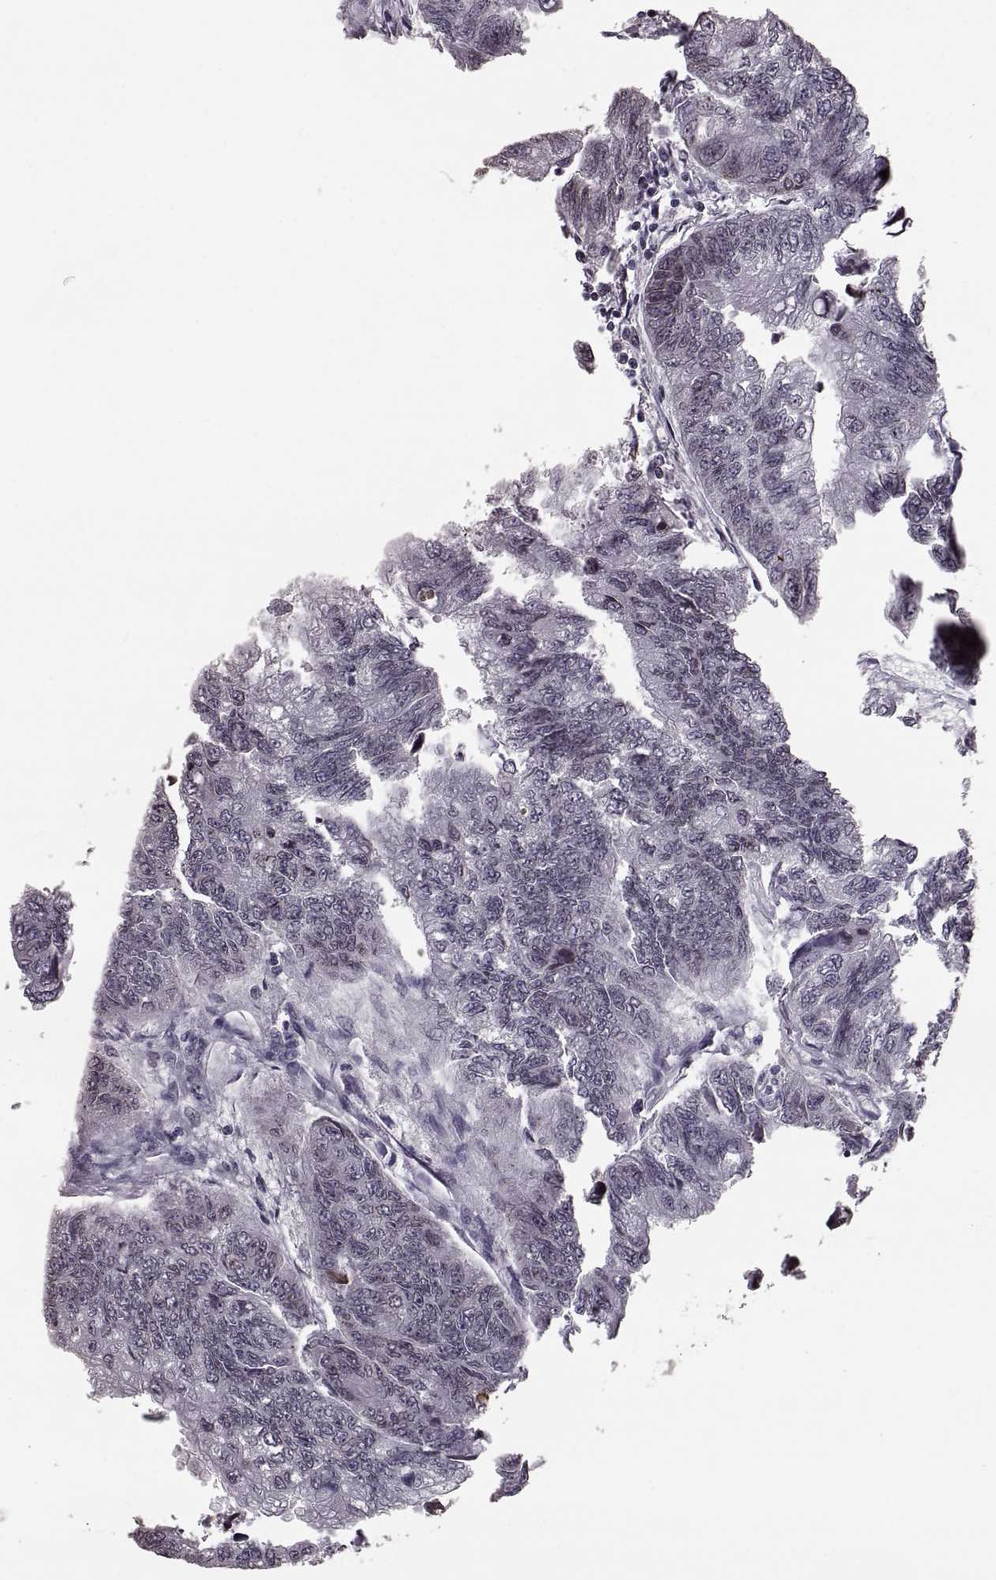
{"staining": {"intensity": "negative", "quantity": "none", "location": "none"}, "tissue": "colorectal cancer", "cell_type": "Tumor cells", "image_type": "cancer", "snomed": [{"axis": "morphology", "description": "Adenocarcinoma, NOS"}, {"axis": "topography", "description": "Colon"}], "caption": "Photomicrograph shows no significant protein positivity in tumor cells of colorectal cancer (adenocarcinoma). Nuclei are stained in blue.", "gene": "NUP37", "patient": {"sex": "female", "age": 65}}